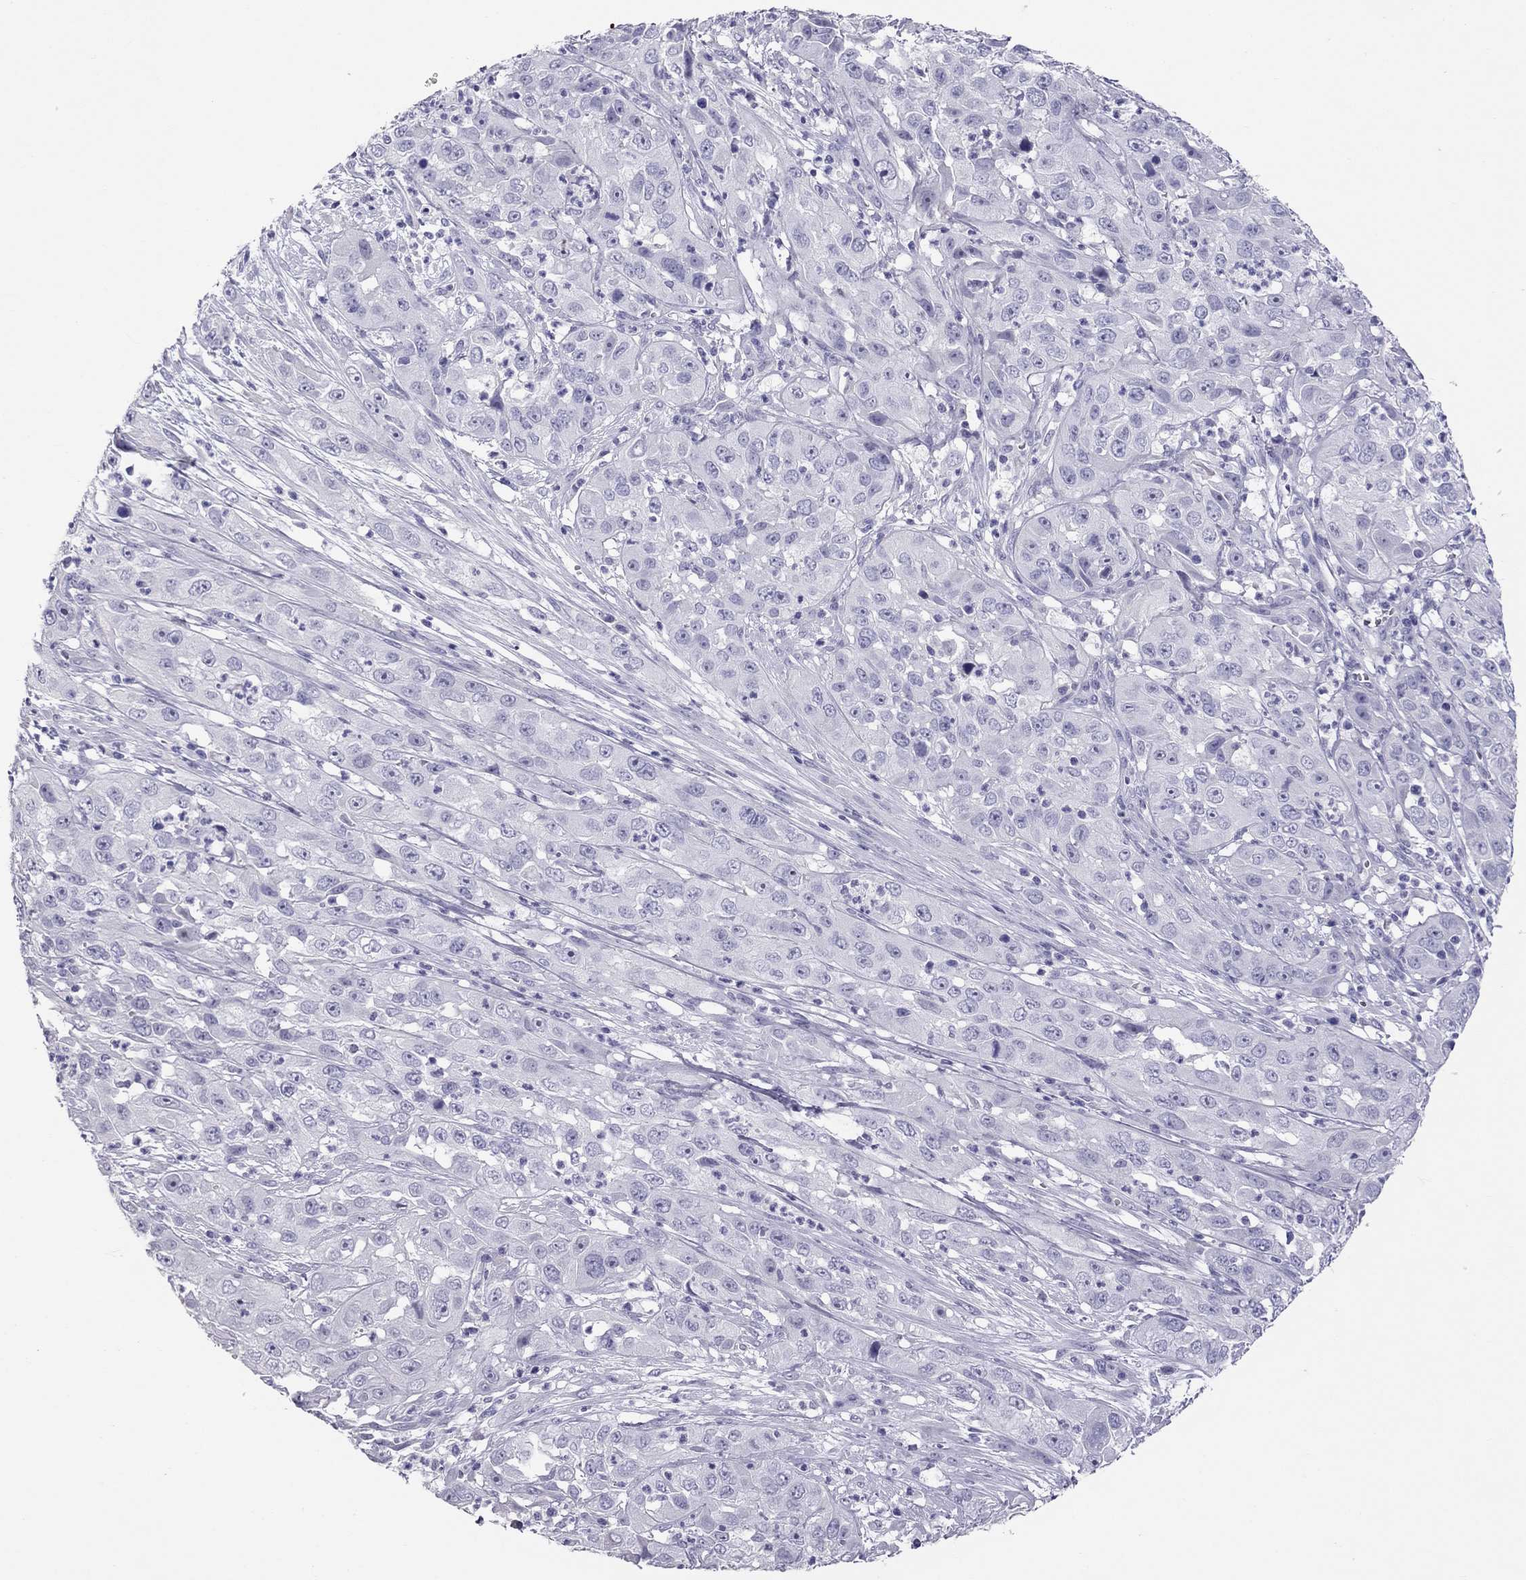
{"staining": {"intensity": "negative", "quantity": "none", "location": "none"}, "tissue": "cervical cancer", "cell_type": "Tumor cells", "image_type": "cancer", "snomed": [{"axis": "morphology", "description": "Squamous cell carcinoma, NOS"}, {"axis": "topography", "description": "Cervix"}], "caption": "This is a image of IHC staining of cervical cancer (squamous cell carcinoma), which shows no expression in tumor cells. (DAB (3,3'-diaminobenzidine) immunohistochemistry, high magnification).", "gene": "IL17REL", "patient": {"sex": "female", "age": 32}}